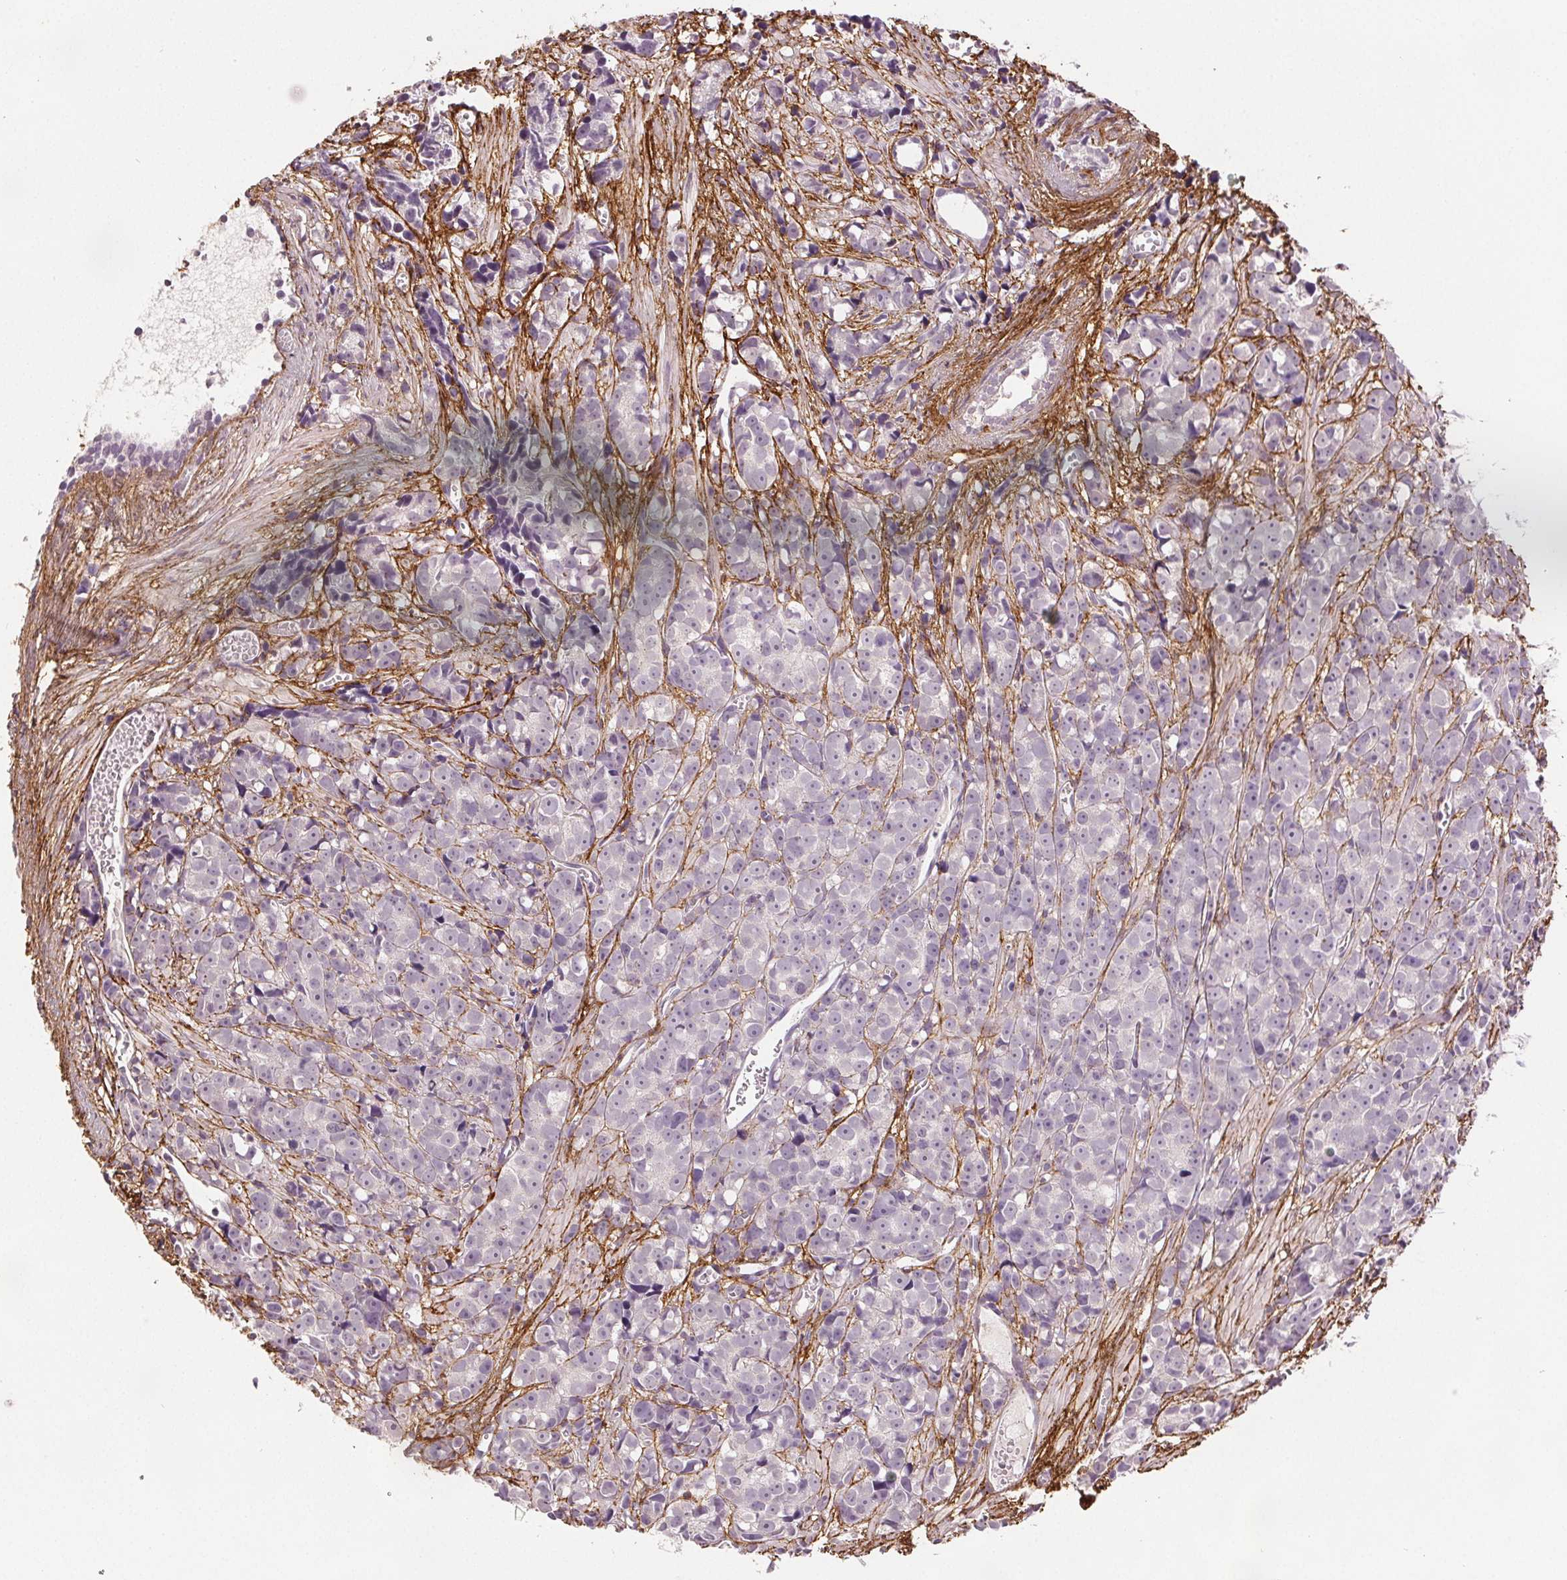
{"staining": {"intensity": "negative", "quantity": "none", "location": "none"}, "tissue": "prostate cancer", "cell_type": "Tumor cells", "image_type": "cancer", "snomed": [{"axis": "morphology", "description": "Adenocarcinoma, High grade"}, {"axis": "topography", "description": "Prostate"}], "caption": "An immunohistochemistry (IHC) photomicrograph of prostate cancer is shown. There is no staining in tumor cells of prostate cancer. (Immunohistochemistry (ihc), brightfield microscopy, high magnification).", "gene": "FBN1", "patient": {"sex": "male", "age": 77}}